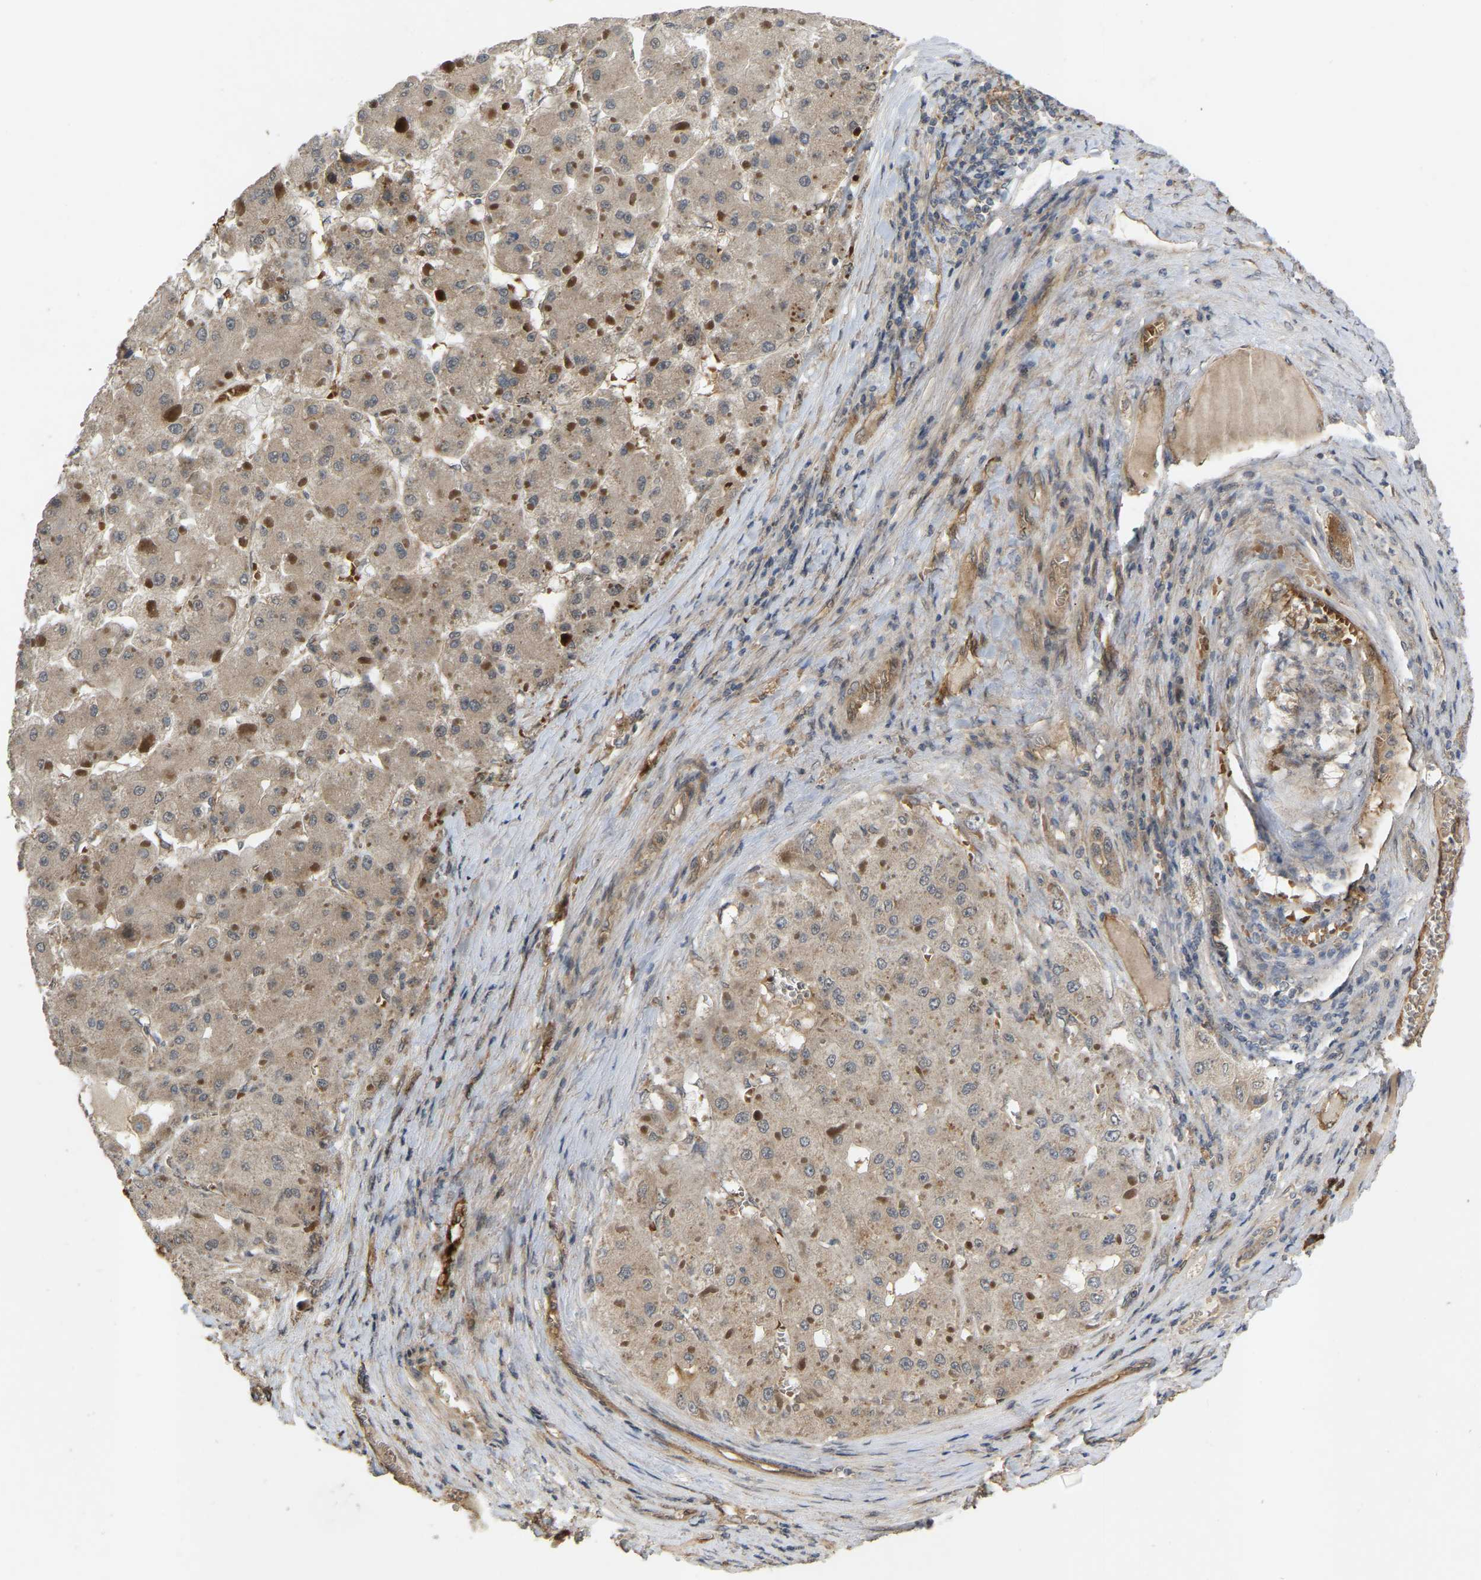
{"staining": {"intensity": "weak", "quantity": ">75%", "location": "cytoplasmic/membranous"}, "tissue": "liver cancer", "cell_type": "Tumor cells", "image_type": "cancer", "snomed": [{"axis": "morphology", "description": "Carcinoma, Hepatocellular, NOS"}, {"axis": "topography", "description": "Liver"}], "caption": "High-magnification brightfield microscopy of hepatocellular carcinoma (liver) stained with DAB (3,3'-diaminobenzidine) (brown) and counterstained with hematoxylin (blue). tumor cells exhibit weak cytoplasmic/membranous positivity is present in about>75% of cells.", "gene": "LIMK2", "patient": {"sex": "female", "age": 73}}